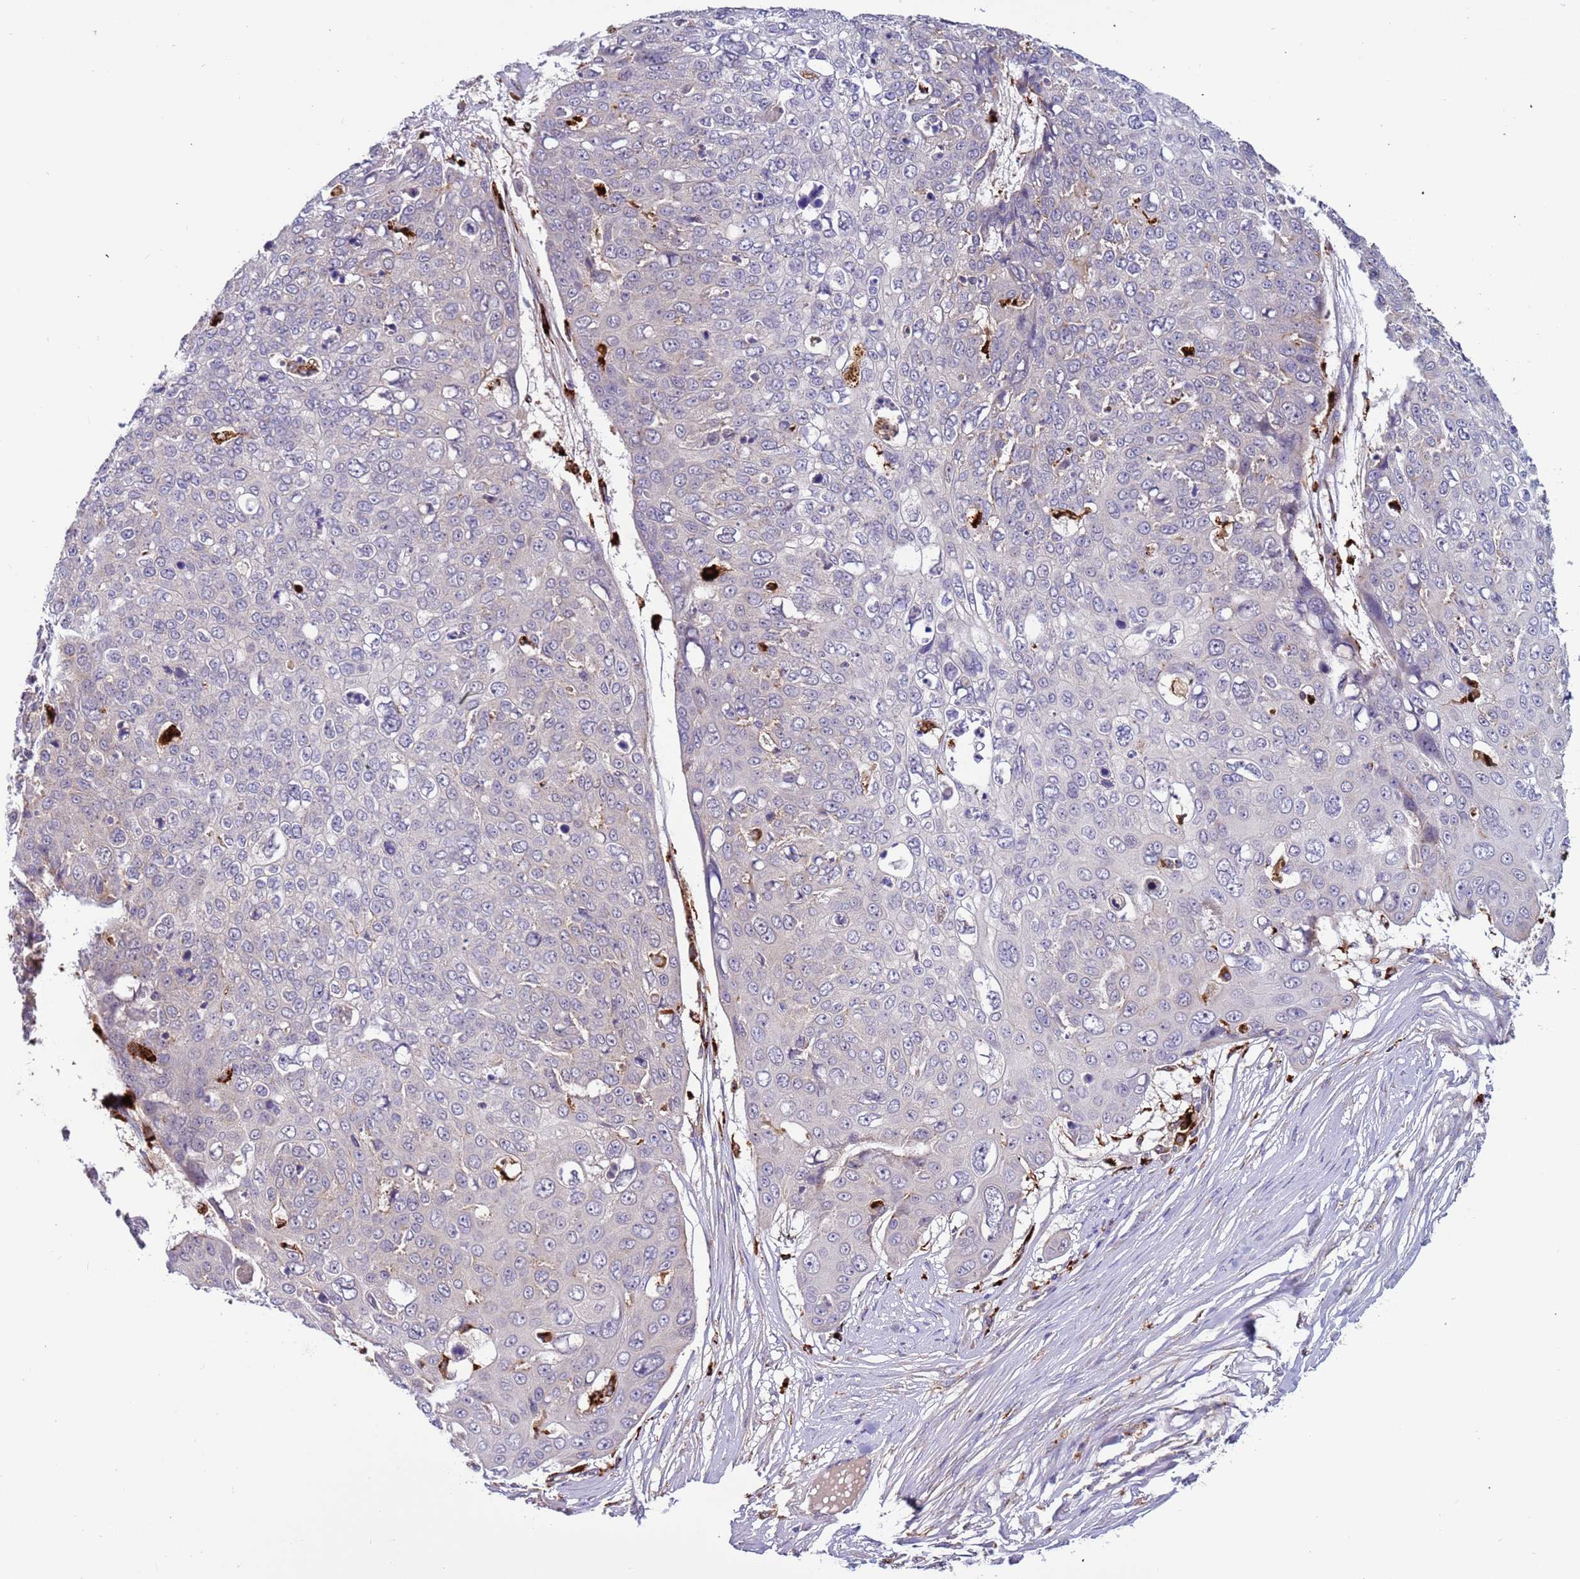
{"staining": {"intensity": "negative", "quantity": "none", "location": "none"}, "tissue": "skin cancer", "cell_type": "Tumor cells", "image_type": "cancer", "snomed": [{"axis": "morphology", "description": "Squamous cell carcinoma, NOS"}, {"axis": "topography", "description": "Skin"}], "caption": "There is no significant expression in tumor cells of skin squamous cell carcinoma.", "gene": "VPS36", "patient": {"sex": "male", "age": 71}}